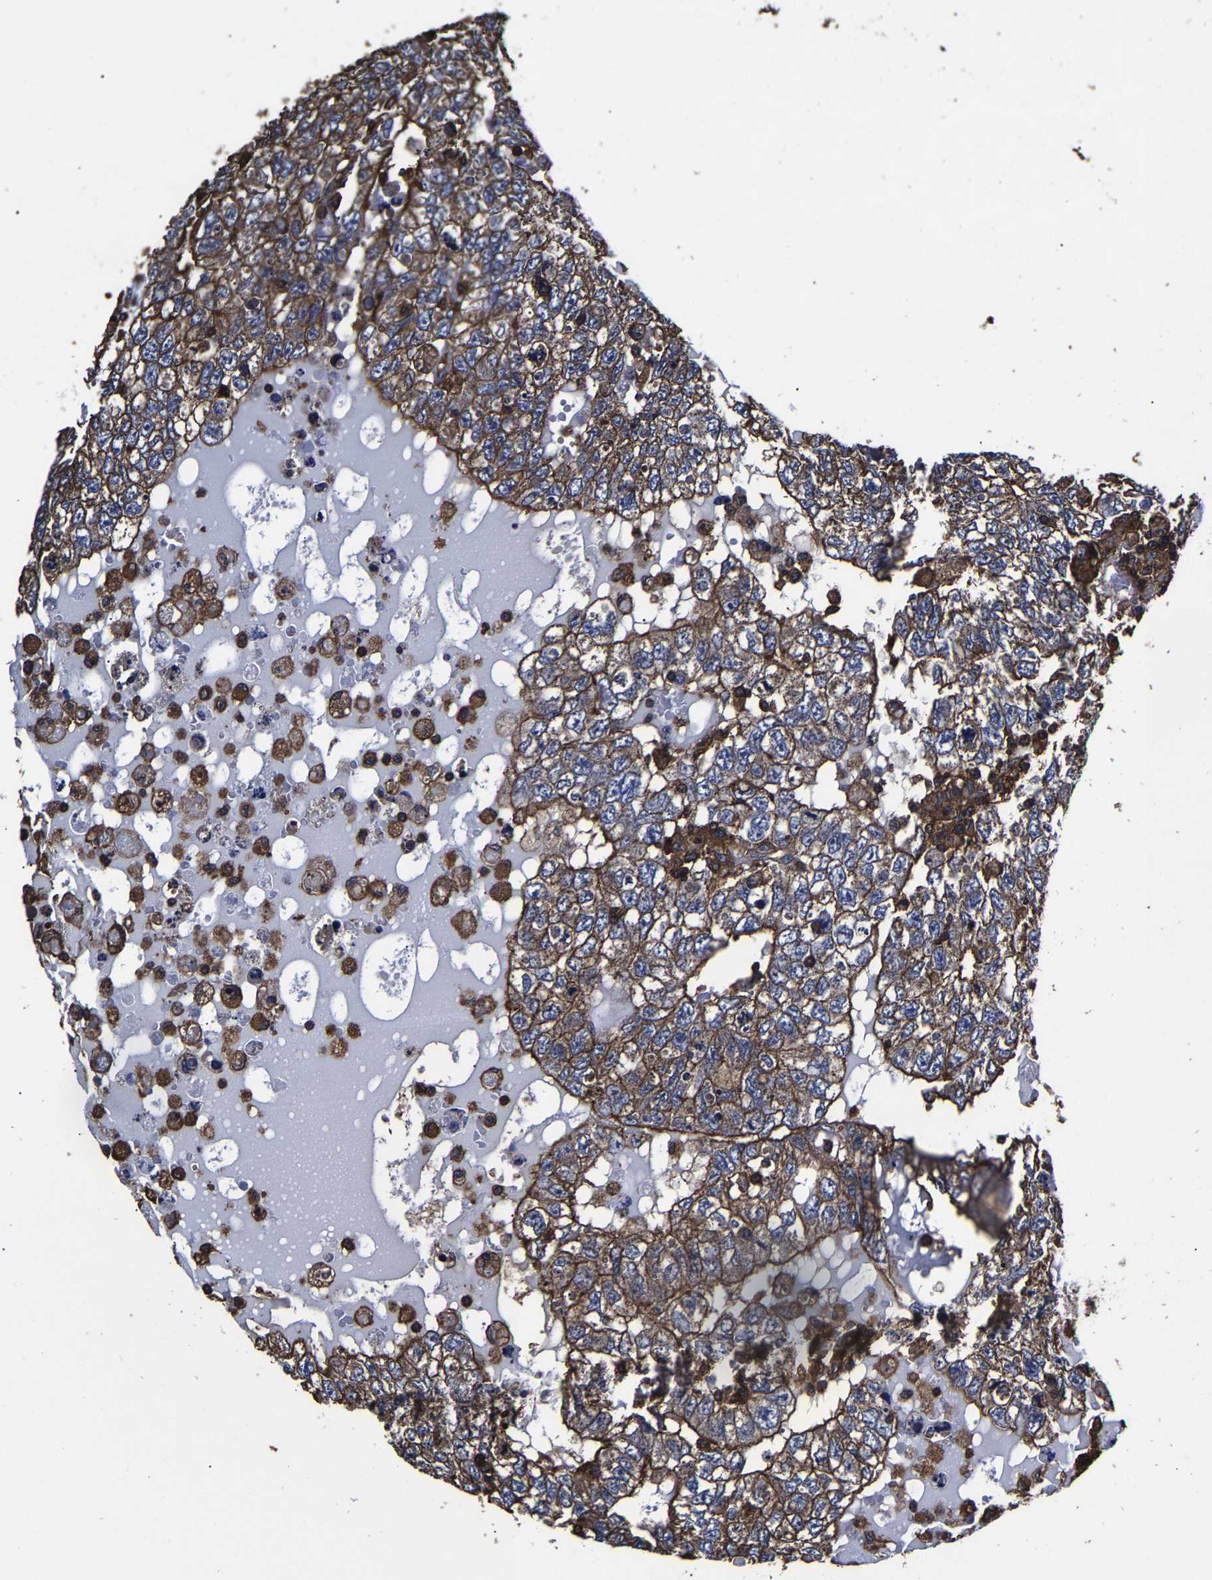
{"staining": {"intensity": "moderate", "quantity": ">75%", "location": "cytoplasmic/membranous"}, "tissue": "testis cancer", "cell_type": "Tumor cells", "image_type": "cancer", "snomed": [{"axis": "morphology", "description": "Carcinoma, Embryonal, NOS"}, {"axis": "topography", "description": "Testis"}], "caption": "Moderate cytoplasmic/membranous staining for a protein is identified in about >75% of tumor cells of embryonal carcinoma (testis) using immunohistochemistry (IHC).", "gene": "SSH3", "patient": {"sex": "male", "age": 36}}